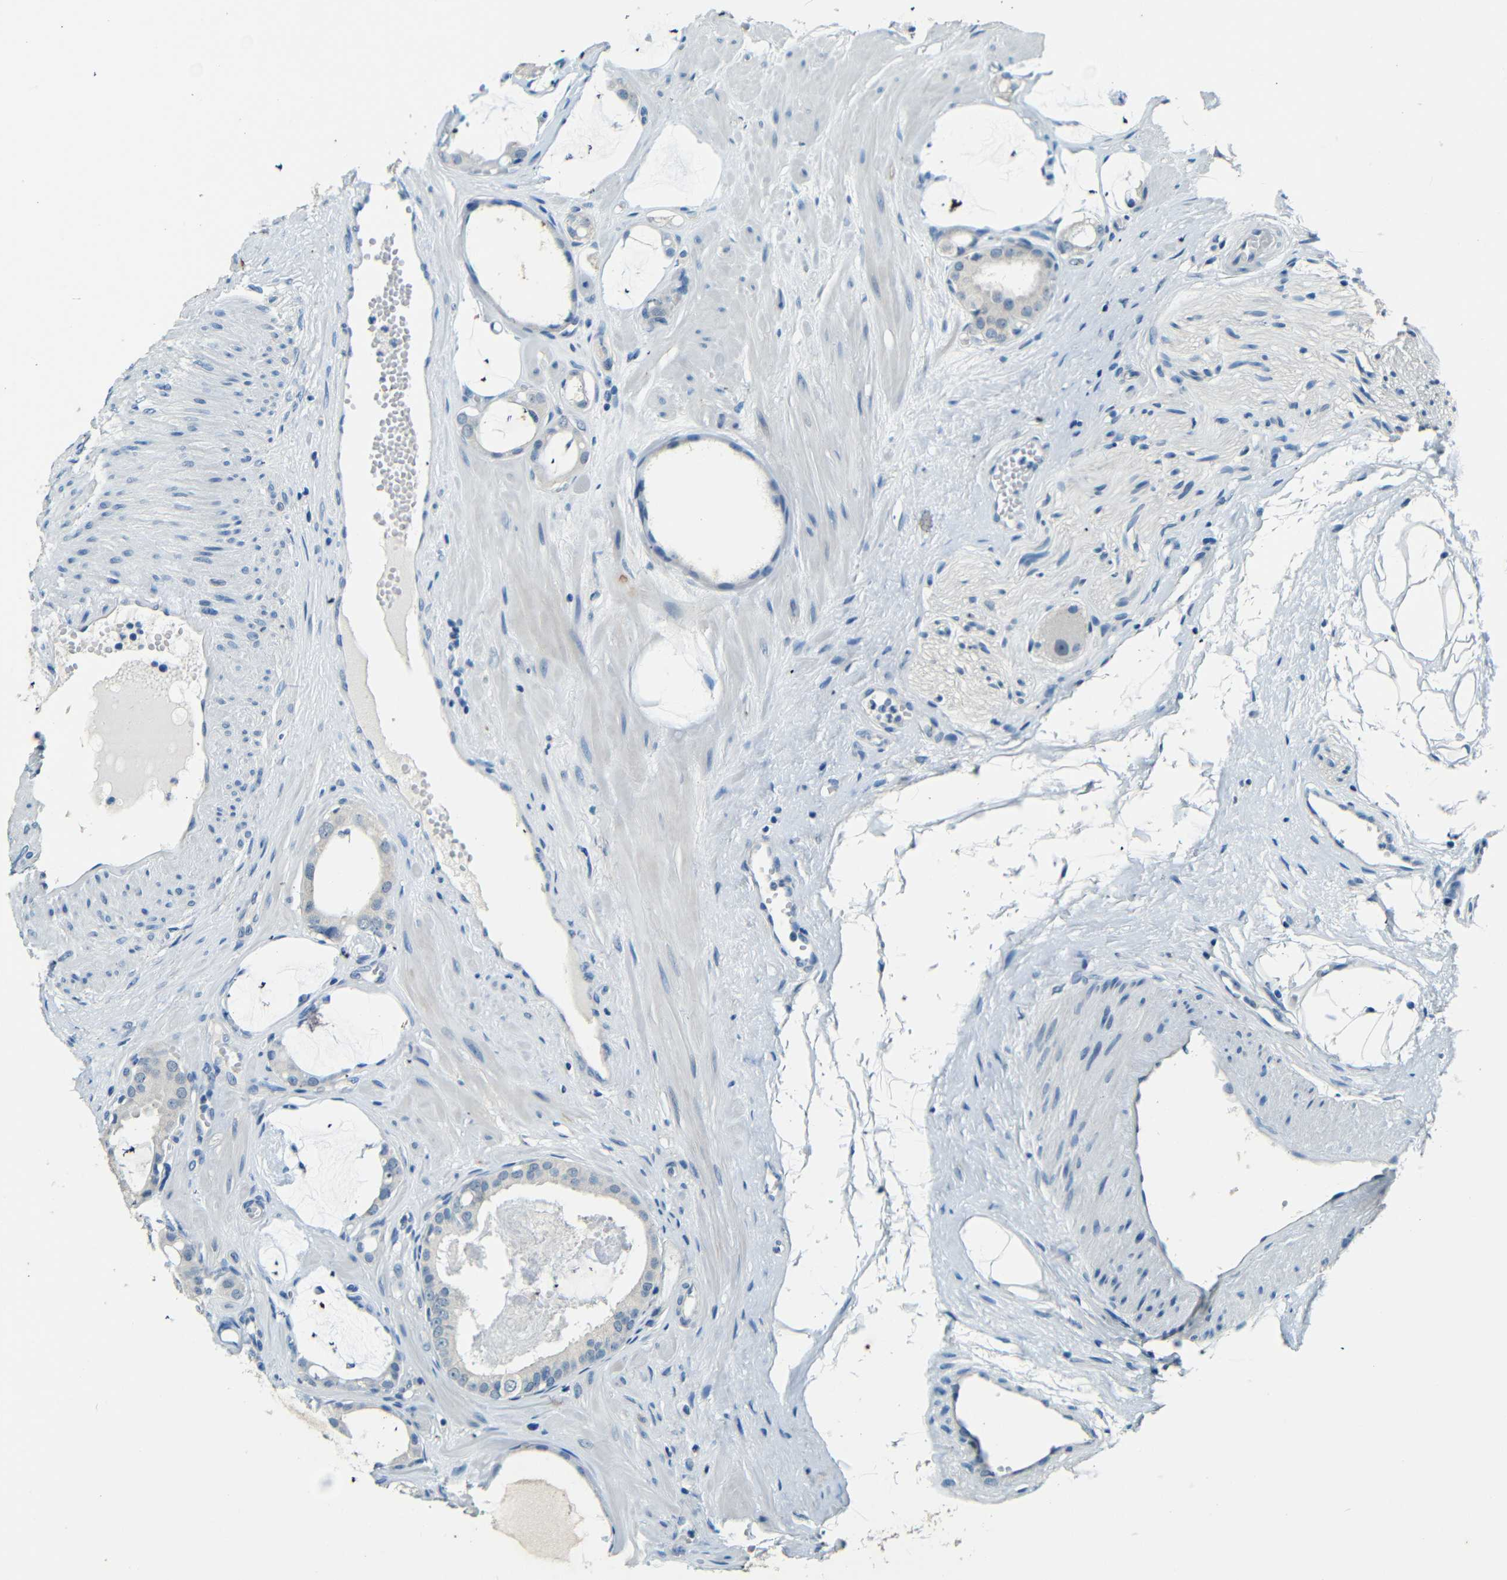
{"staining": {"intensity": "weak", "quantity": "<25%", "location": "cytoplasmic/membranous"}, "tissue": "prostate cancer", "cell_type": "Tumor cells", "image_type": "cancer", "snomed": [{"axis": "morphology", "description": "Adenocarcinoma, Low grade"}, {"axis": "topography", "description": "Prostate"}], "caption": "Immunohistochemistry histopathology image of neoplastic tissue: human prostate cancer stained with DAB (3,3'-diaminobenzidine) displays no significant protein positivity in tumor cells.", "gene": "ZMAT1", "patient": {"sex": "male", "age": 53}}